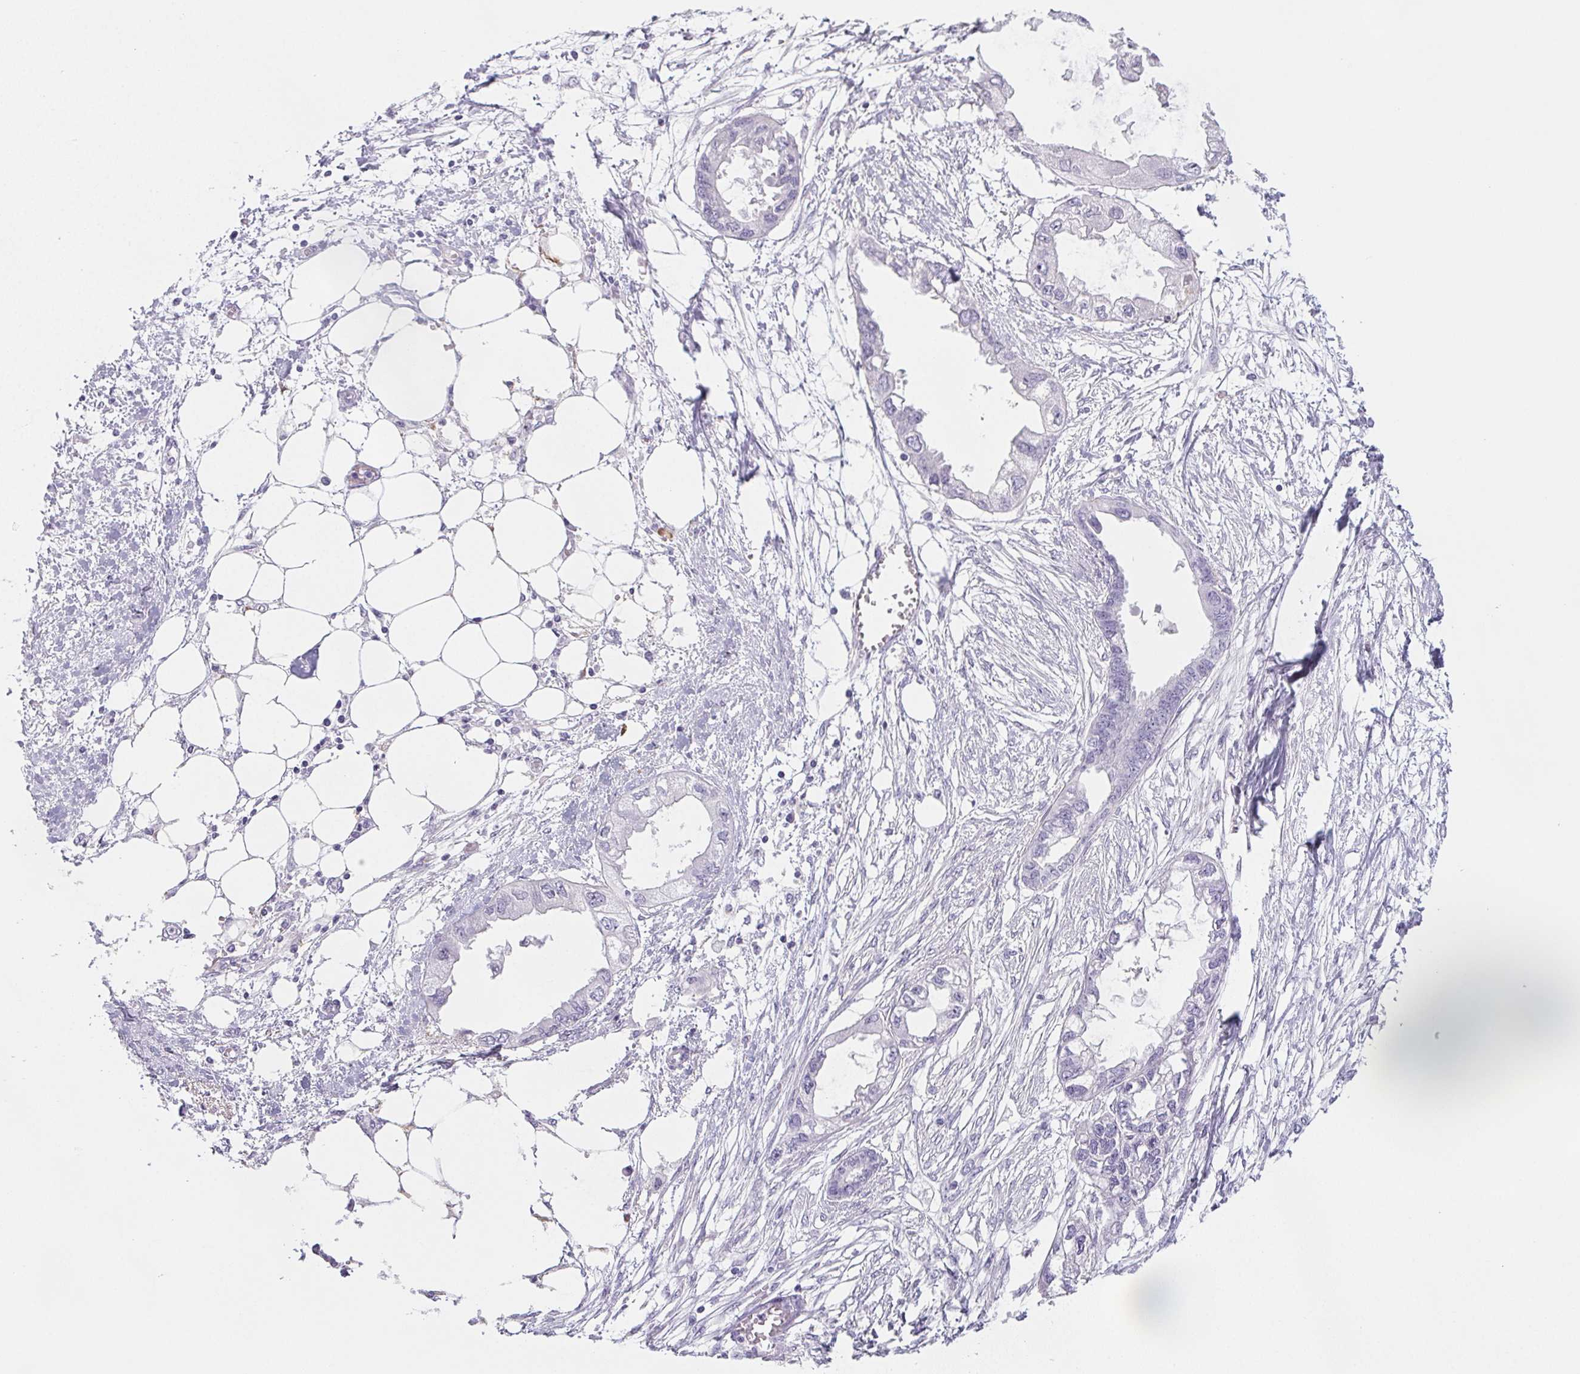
{"staining": {"intensity": "negative", "quantity": "none", "location": "none"}, "tissue": "endometrial cancer", "cell_type": "Tumor cells", "image_type": "cancer", "snomed": [{"axis": "morphology", "description": "Adenocarcinoma, NOS"}, {"axis": "morphology", "description": "Adenocarcinoma, metastatic, NOS"}, {"axis": "topography", "description": "Adipose tissue"}, {"axis": "topography", "description": "Endometrium"}], "caption": "Immunohistochemistry of endometrial cancer exhibits no positivity in tumor cells.", "gene": "VTN", "patient": {"sex": "female", "age": 67}}